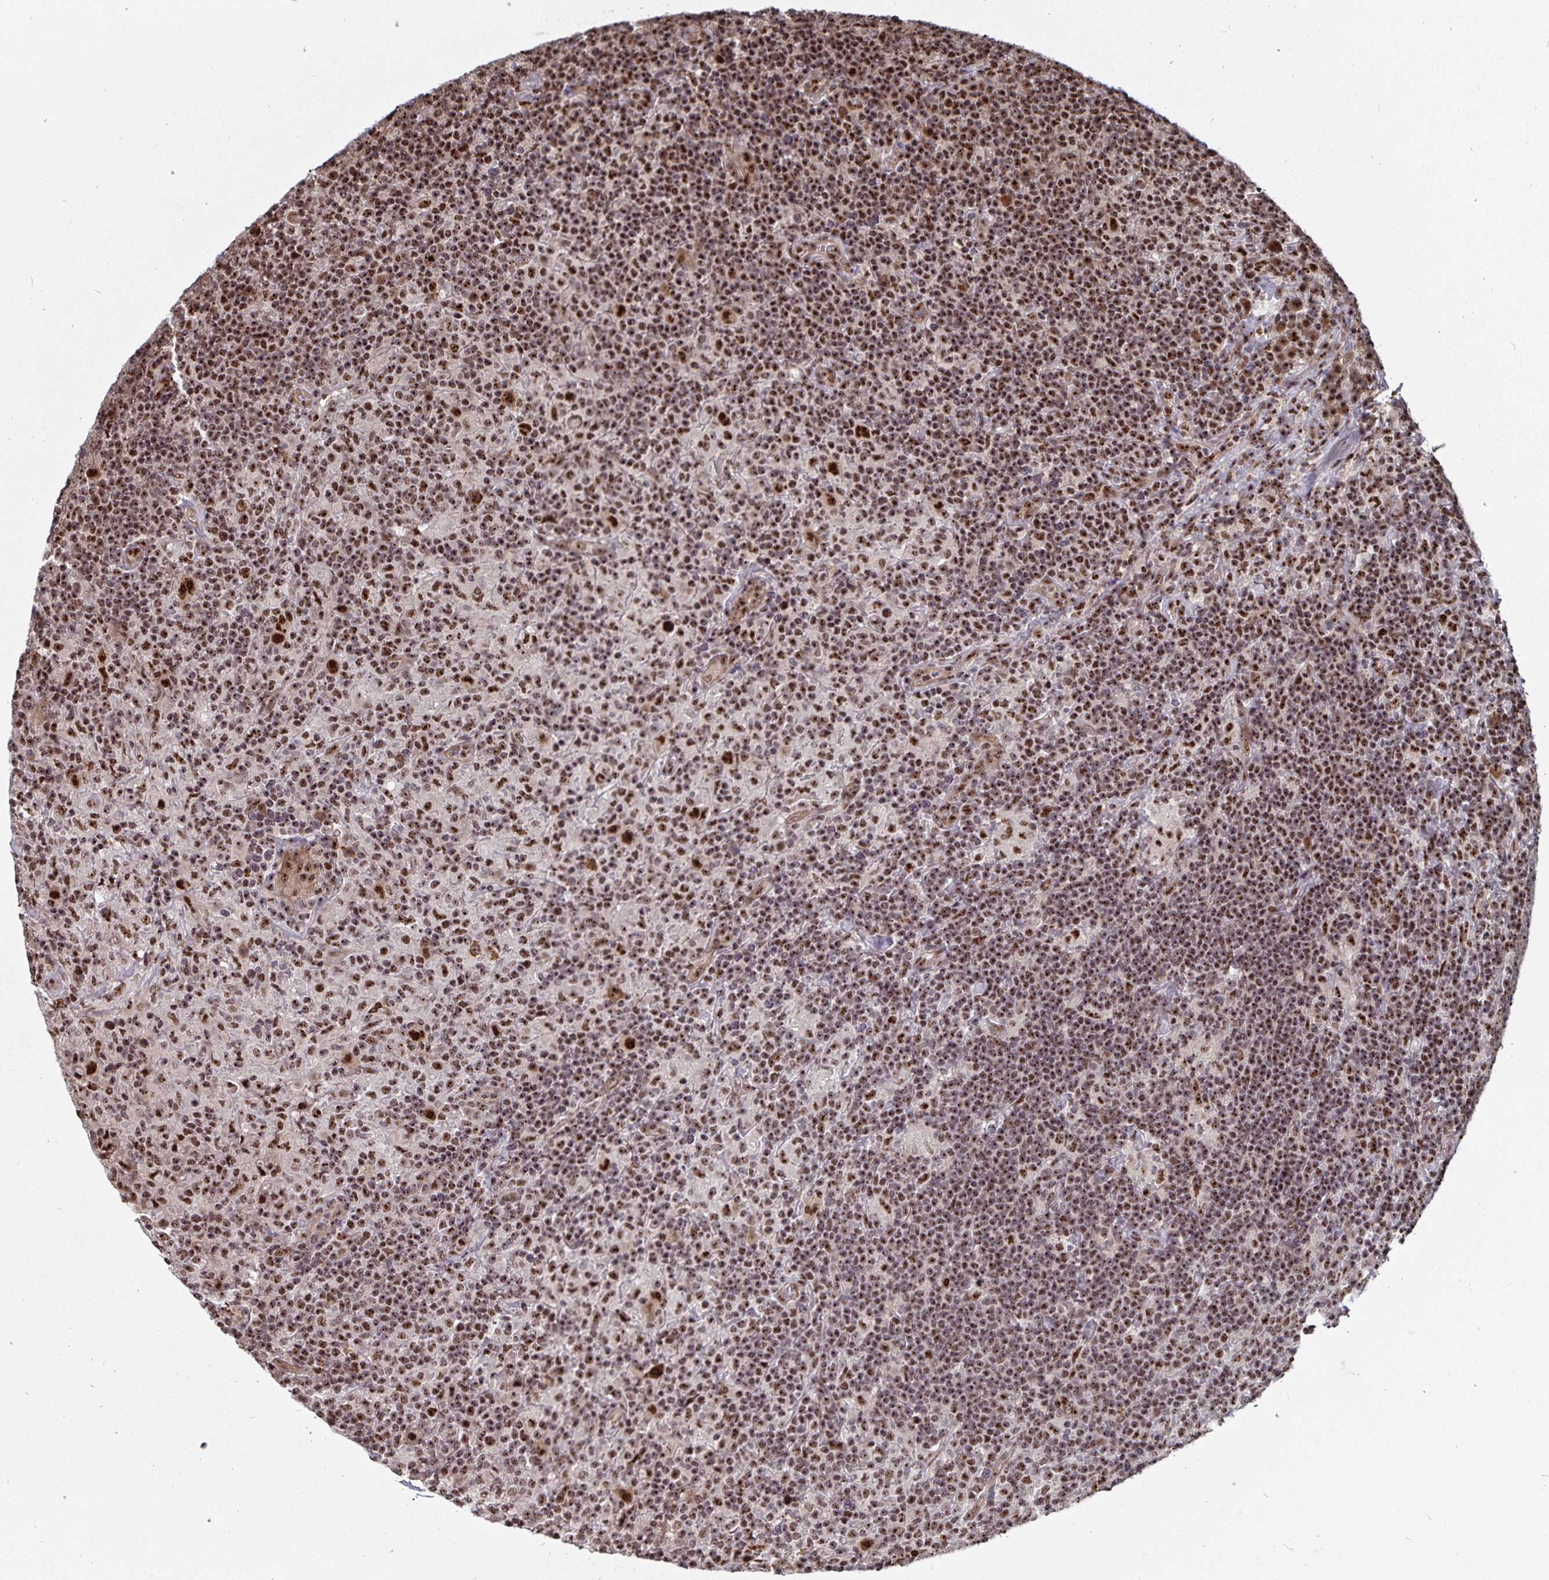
{"staining": {"intensity": "strong", "quantity": ">75%", "location": "nuclear"}, "tissue": "lymphoma", "cell_type": "Tumor cells", "image_type": "cancer", "snomed": [{"axis": "morphology", "description": "Hodgkin's disease, NOS"}, {"axis": "topography", "description": "Lymph node"}], "caption": "Lymphoma stained with a protein marker reveals strong staining in tumor cells.", "gene": "LAS1L", "patient": {"sex": "male", "age": 70}}